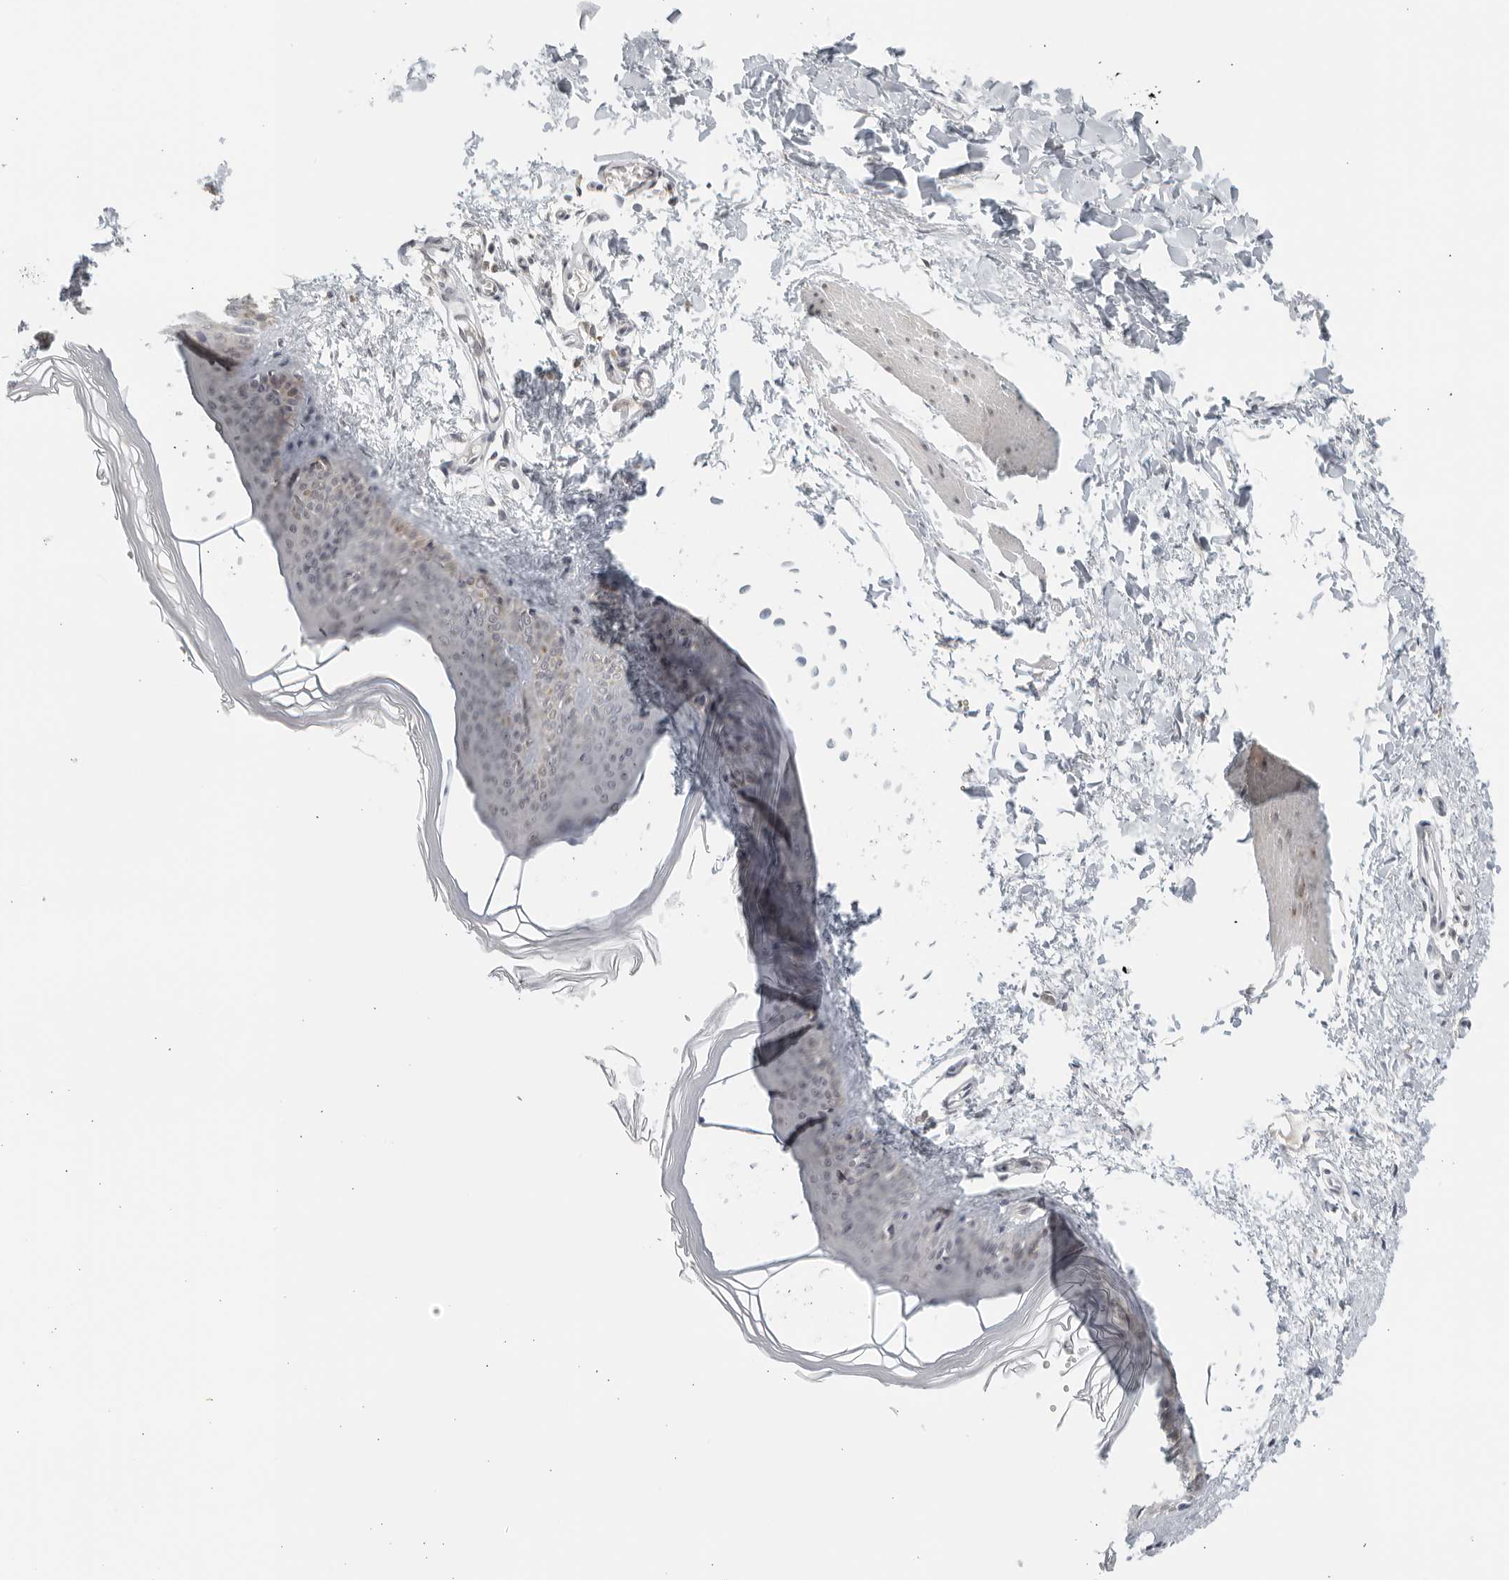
{"staining": {"intensity": "negative", "quantity": "none", "location": "none"}, "tissue": "skin", "cell_type": "Fibroblasts", "image_type": "normal", "snomed": [{"axis": "morphology", "description": "Normal tissue, NOS"}, {"axis": "topography", "description": "Skin"}], "caption": "The immunohistochemistry image has no significant staining in fibroblasts of skin. (Stains: DAB (3,3'-diaminobenzidine) immunohistochemistry with hematoxylin counter stain, Microscopy: brightfield microscopy at high magnification).", "gene": "RAB11FIP3", "patient": {"sex": "female", "age": 27}}